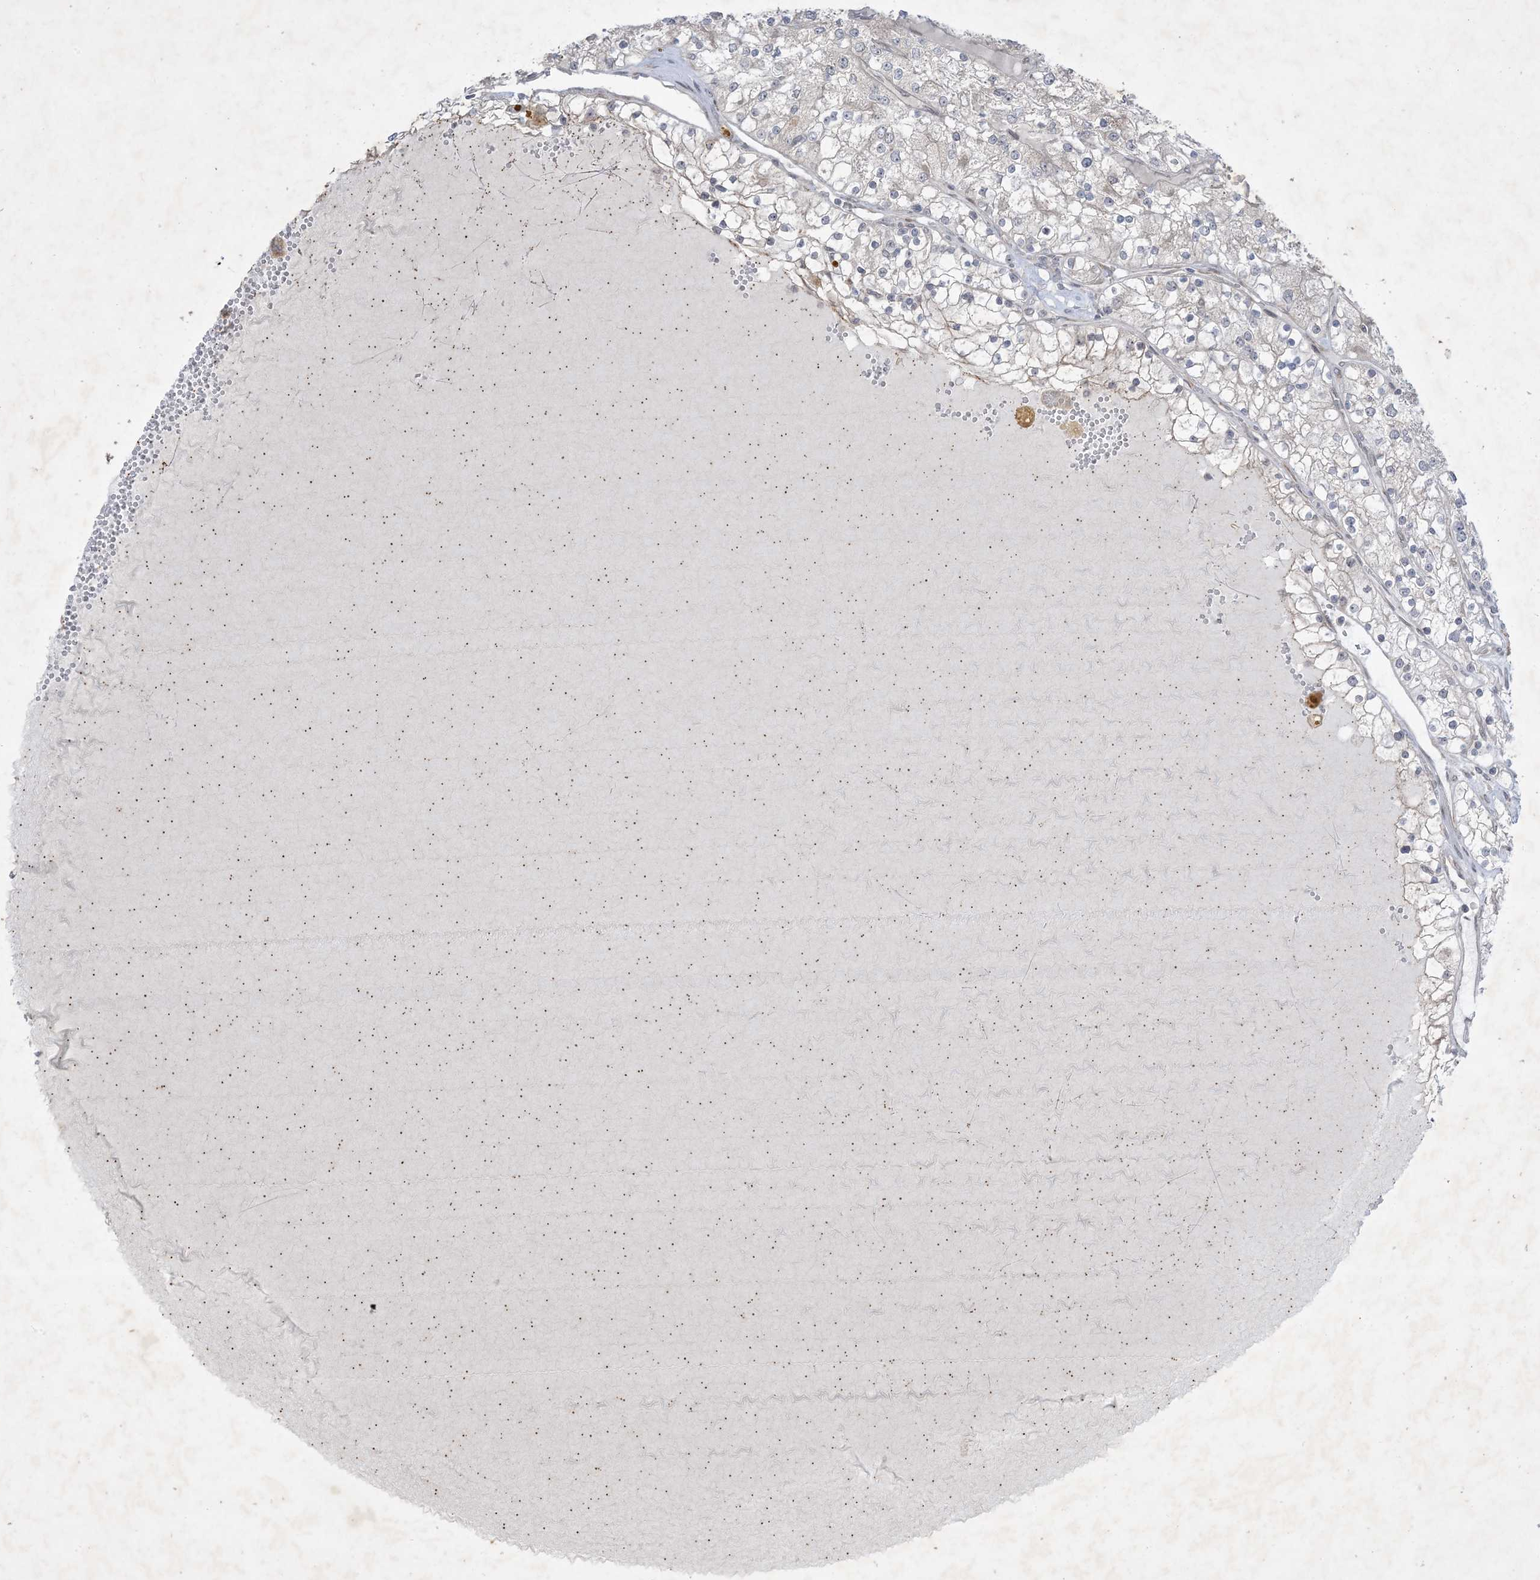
{"staining": {"intensity": "negative", "quantity": "none", "location": "none"}, "tissue": "renal cancer", "cell_type": "Tumor cells", "image_type": "cancer", "snomed": [{"axis": "morphology", "description": "Normal tissue, NOS"}, {"axis": "morphology", "description": "Adenocarcinoma, NOS"}, {"axis": "topography", "description": "Kidney"}], "caption": "Tumor cells are negative for brown protein staining in renal cancer (adenocarcinoma).", "gene": "SOGA3", "patient": {"sex": "male", "age": 68}}